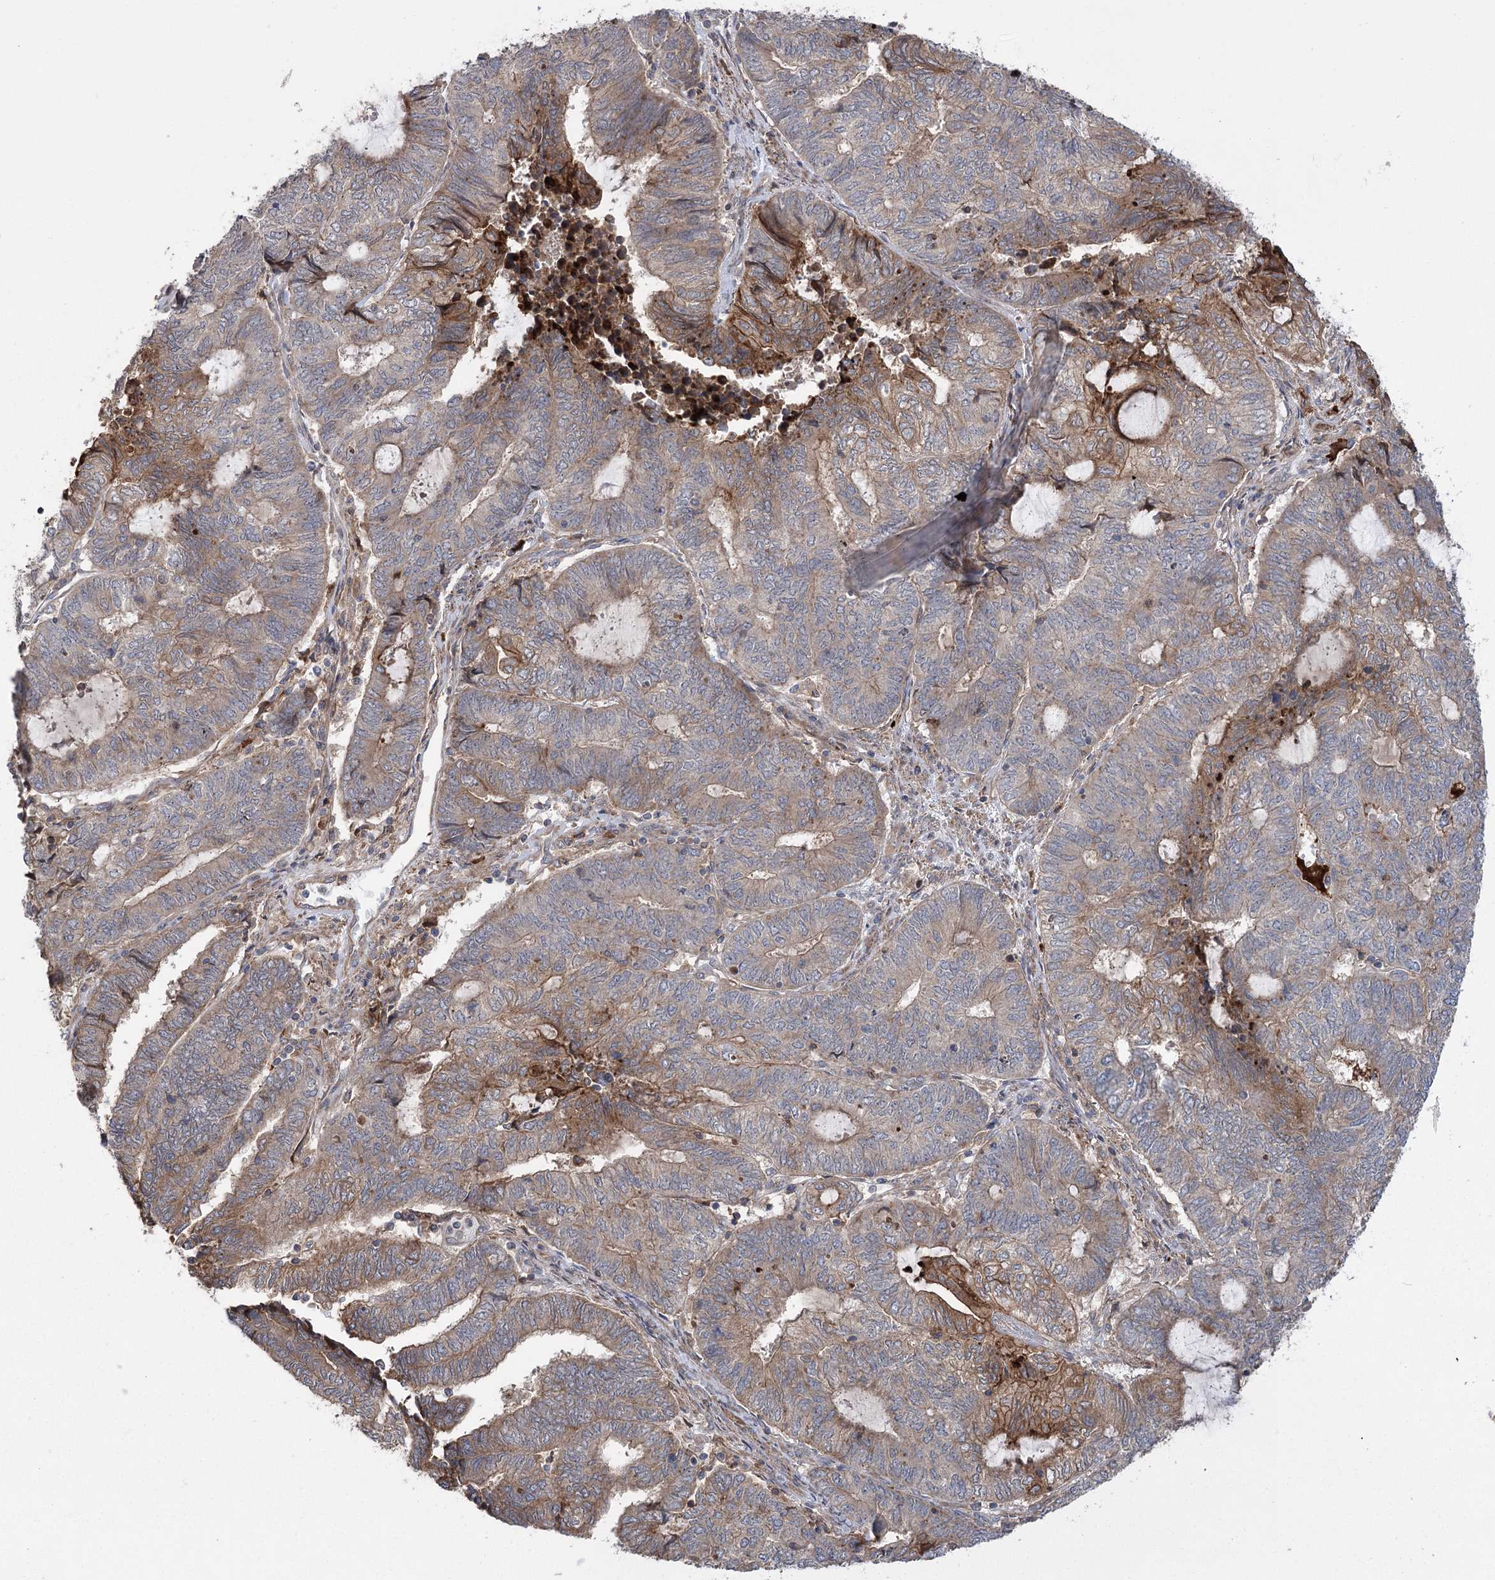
{"staining": {"intensity": "moderate", "quantity": ">75%", "location": "cytoplasmic/membranous"}, "tissue": "endometrial cancer", "cell_type": "Tumor cells", "image_type": "cancer", "snomed": [{"axis": "morphology", "description": "Adenocarcinoma, NOS"}, {"axis": "topography", "description": "Uterus"}, {"axis": "topography", "description": "Endometrium"}], "caption": "IHC micrograph of neoplastic tissue: endometrial cancer (adenocarcinoma) stained using immunohistochemistry shows medium levels of moderate protein expression localized specifically in the cytoplasmic/membranous of tumor cells, appearing as a cytoplasmic/membranous brown color.", "gene": "KCNN2", "patient": {"sex": "female", "age": 70}}